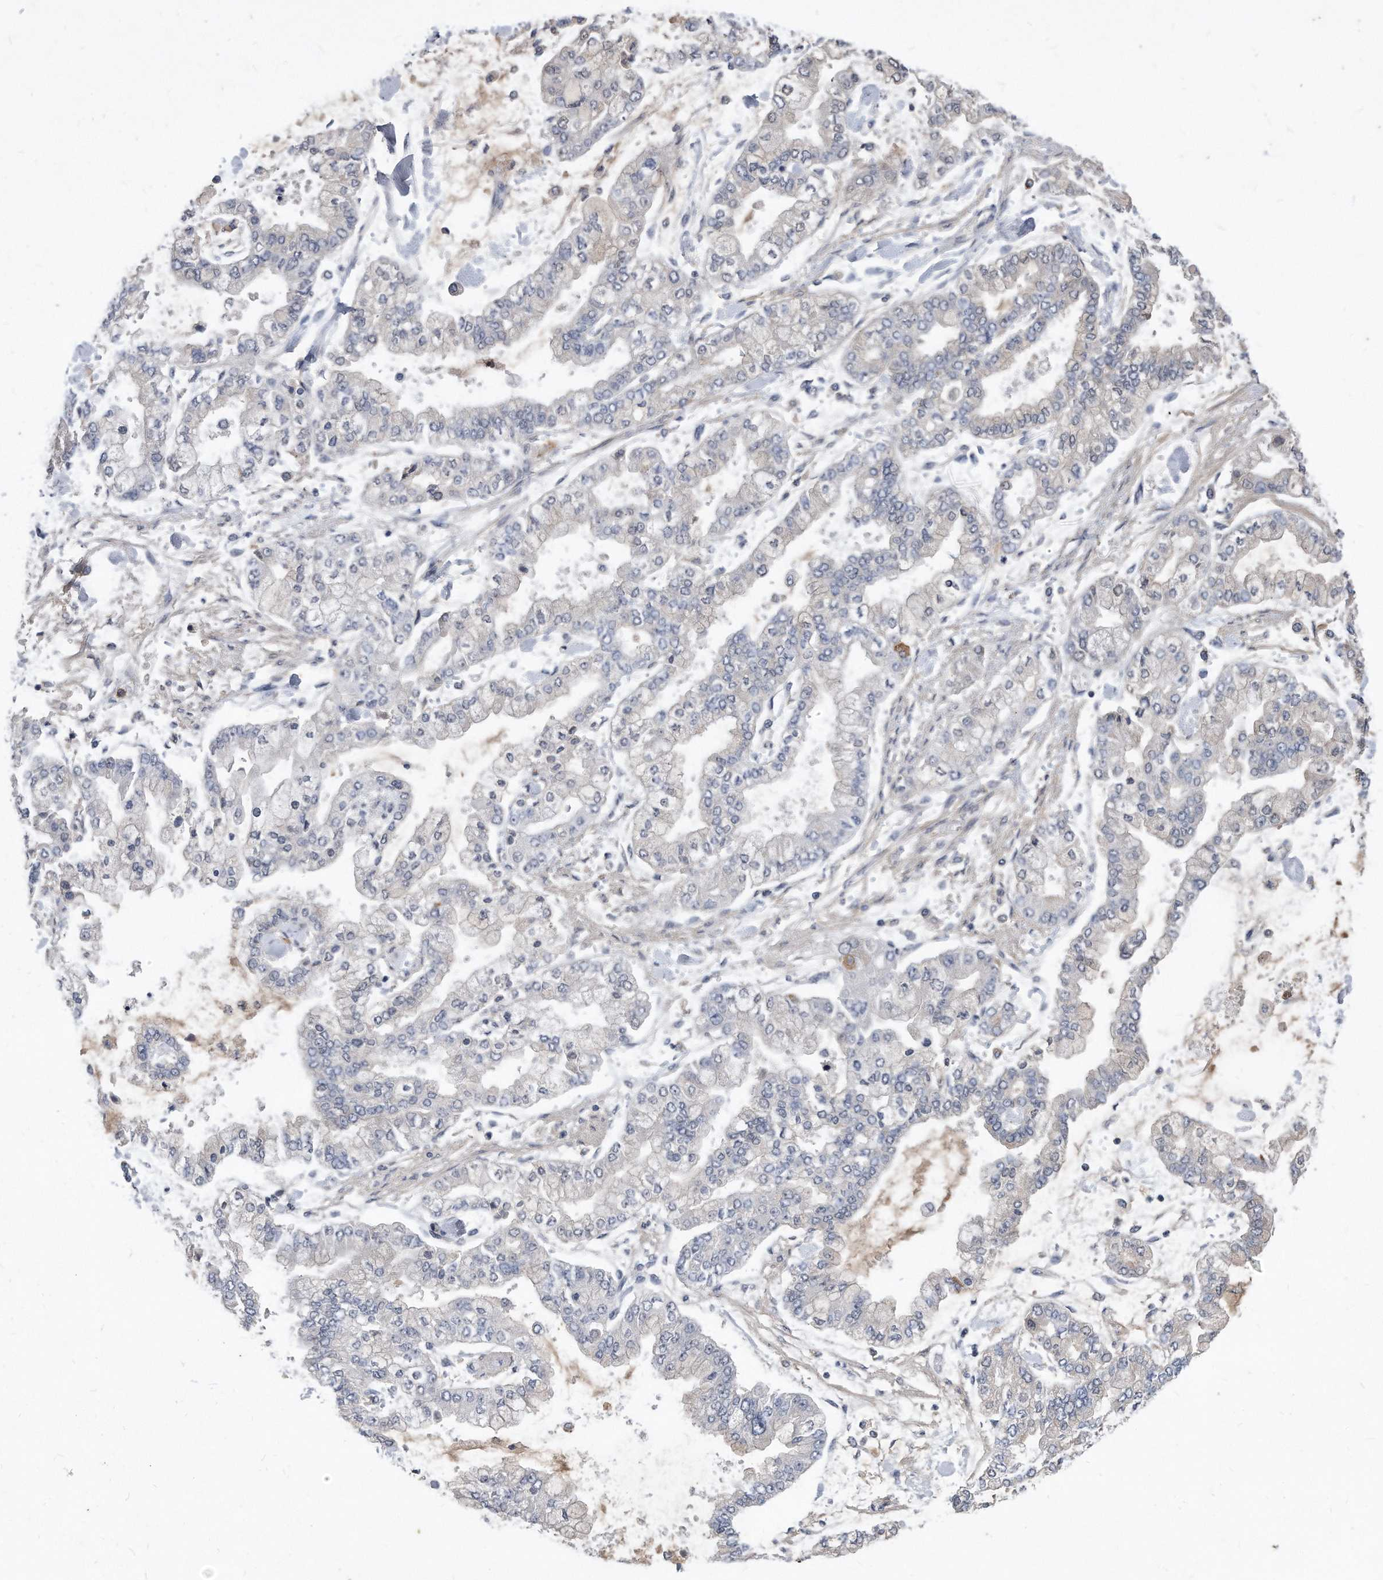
{"staining": {"intensity": "negative", "quantity": "none", "location": "none"}, "tissue": "stomach cancer", "cell_type": "Tumor cells", "image_type": "cancer", "snomed": [{"axis": "morphology", "description": "Normal tissue, NOS"}, {"axis": "morphology", "description": "Adenocarcinoma, NOS"}, {"axis": "topography", "description": "Stomach, upper"}, {"axis": "topography", "description": "Stomach"}], "caption": "Immunohistochemistry (IHC) of human stomach cancer shows no staining in tumor cells. (Stains: DAB immunohistochemistry (IHC) with hematoxylin counter stain, Microscopy: brightfield microscopy at high magnification).", "gene": "HOMER3", "patient": {"sex": "male", "age": 76}}